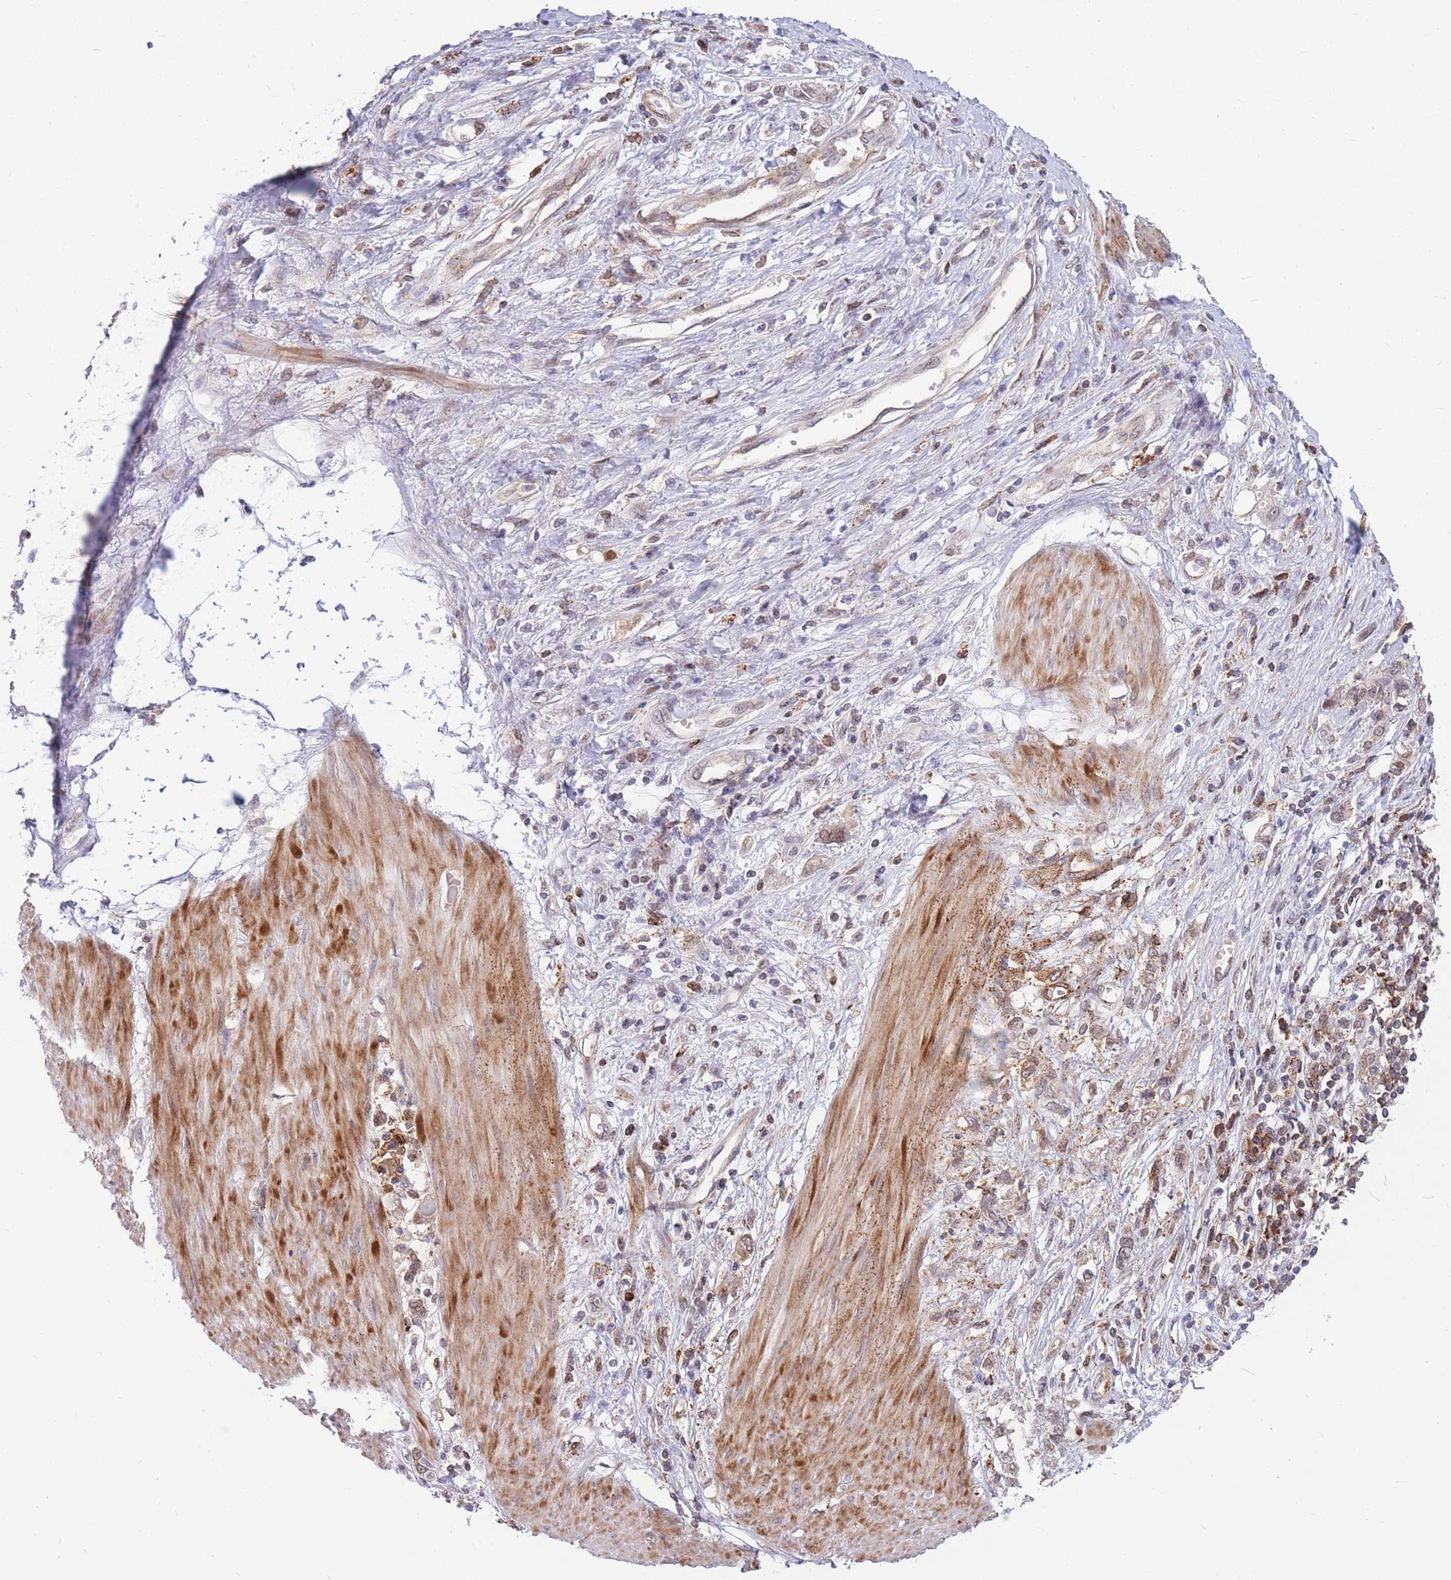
{"staining": {"intensity": "moderate", "quantity": ">75%", "location": "cytoplasmic/membranous,nuclear"}, "tissue": "stomach cancer", "cell_type": "Tumor cells", "image_type": "cancer", "snomed": [{"axis": "morphology", "description": "Adenocarcinoma, NOS"}, {"axis": "topography", "description": "Stomach"}], "caption": "This histopathology image demonstrates stomach adenocarcinoma stained with immunohistochemistry to label a protein in brown. The cytoplasmic/membranous and nuclear of tumor cells show moderate positivity for the protein. Nuclei are counter-stained blue.", "gene": "TCF20", "patient": {"sex": "female", "age": 76}}